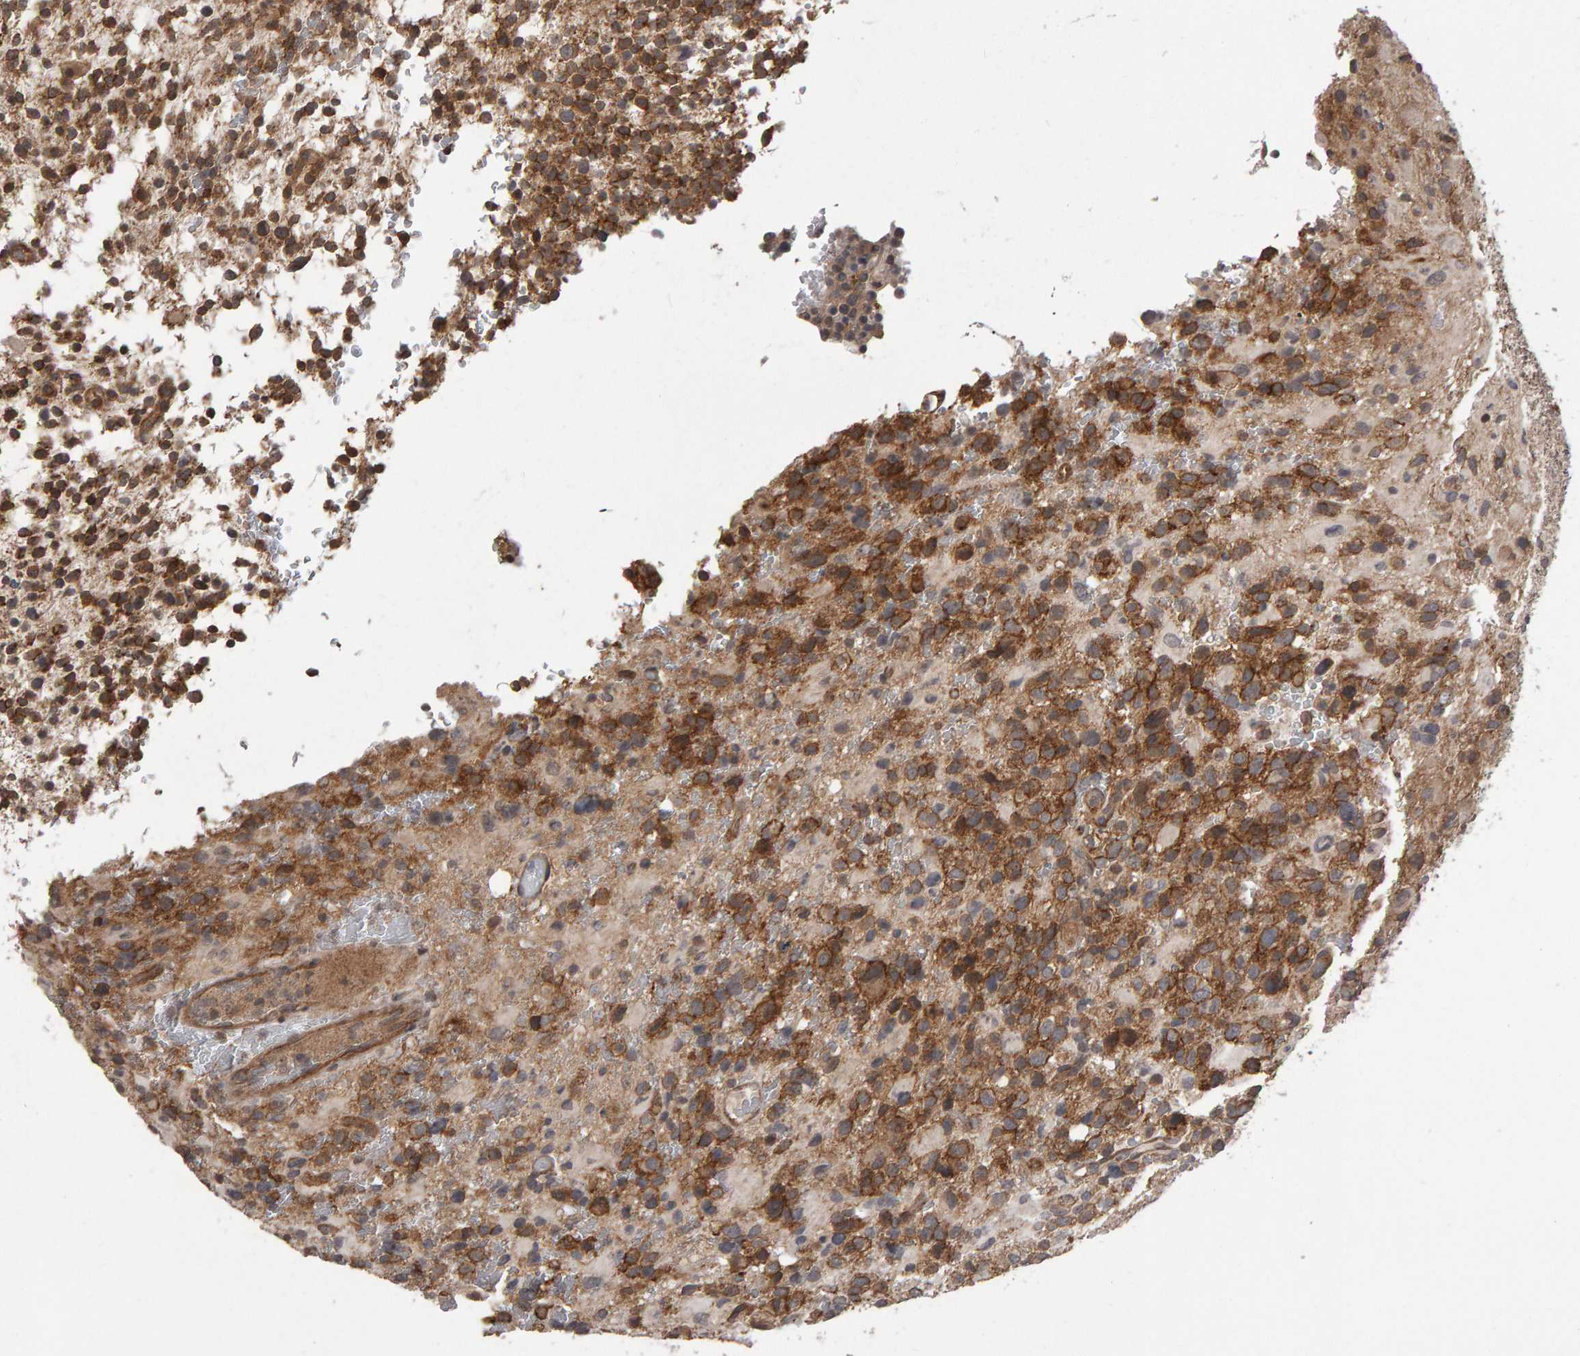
{"staining": {"intensity": "moderate", "quantity": ">75%", "location": "cytoplasmic/membranous"}, "tissue": "glioma", "cell_type": "Tumor cells", "image_type": "cancer", "snomed": [{"axis": "morphology", "description": "Glioma, malignant, High grade"}, {"axis": "topography", "description": "Brain"}], "caption": "Immunohistochemistry photomicrograph of neoplastic tissue: glioma stained using immunohistochemistry (IHC) displays medium levels of moderate protein expression localized specifically in the cytoplasmic/membranous of tumor cells, appearing as a cytoplasmic/membranous brown color.", "gene": "SCRIB", "patient": {"sex": "male", "age": 48}}